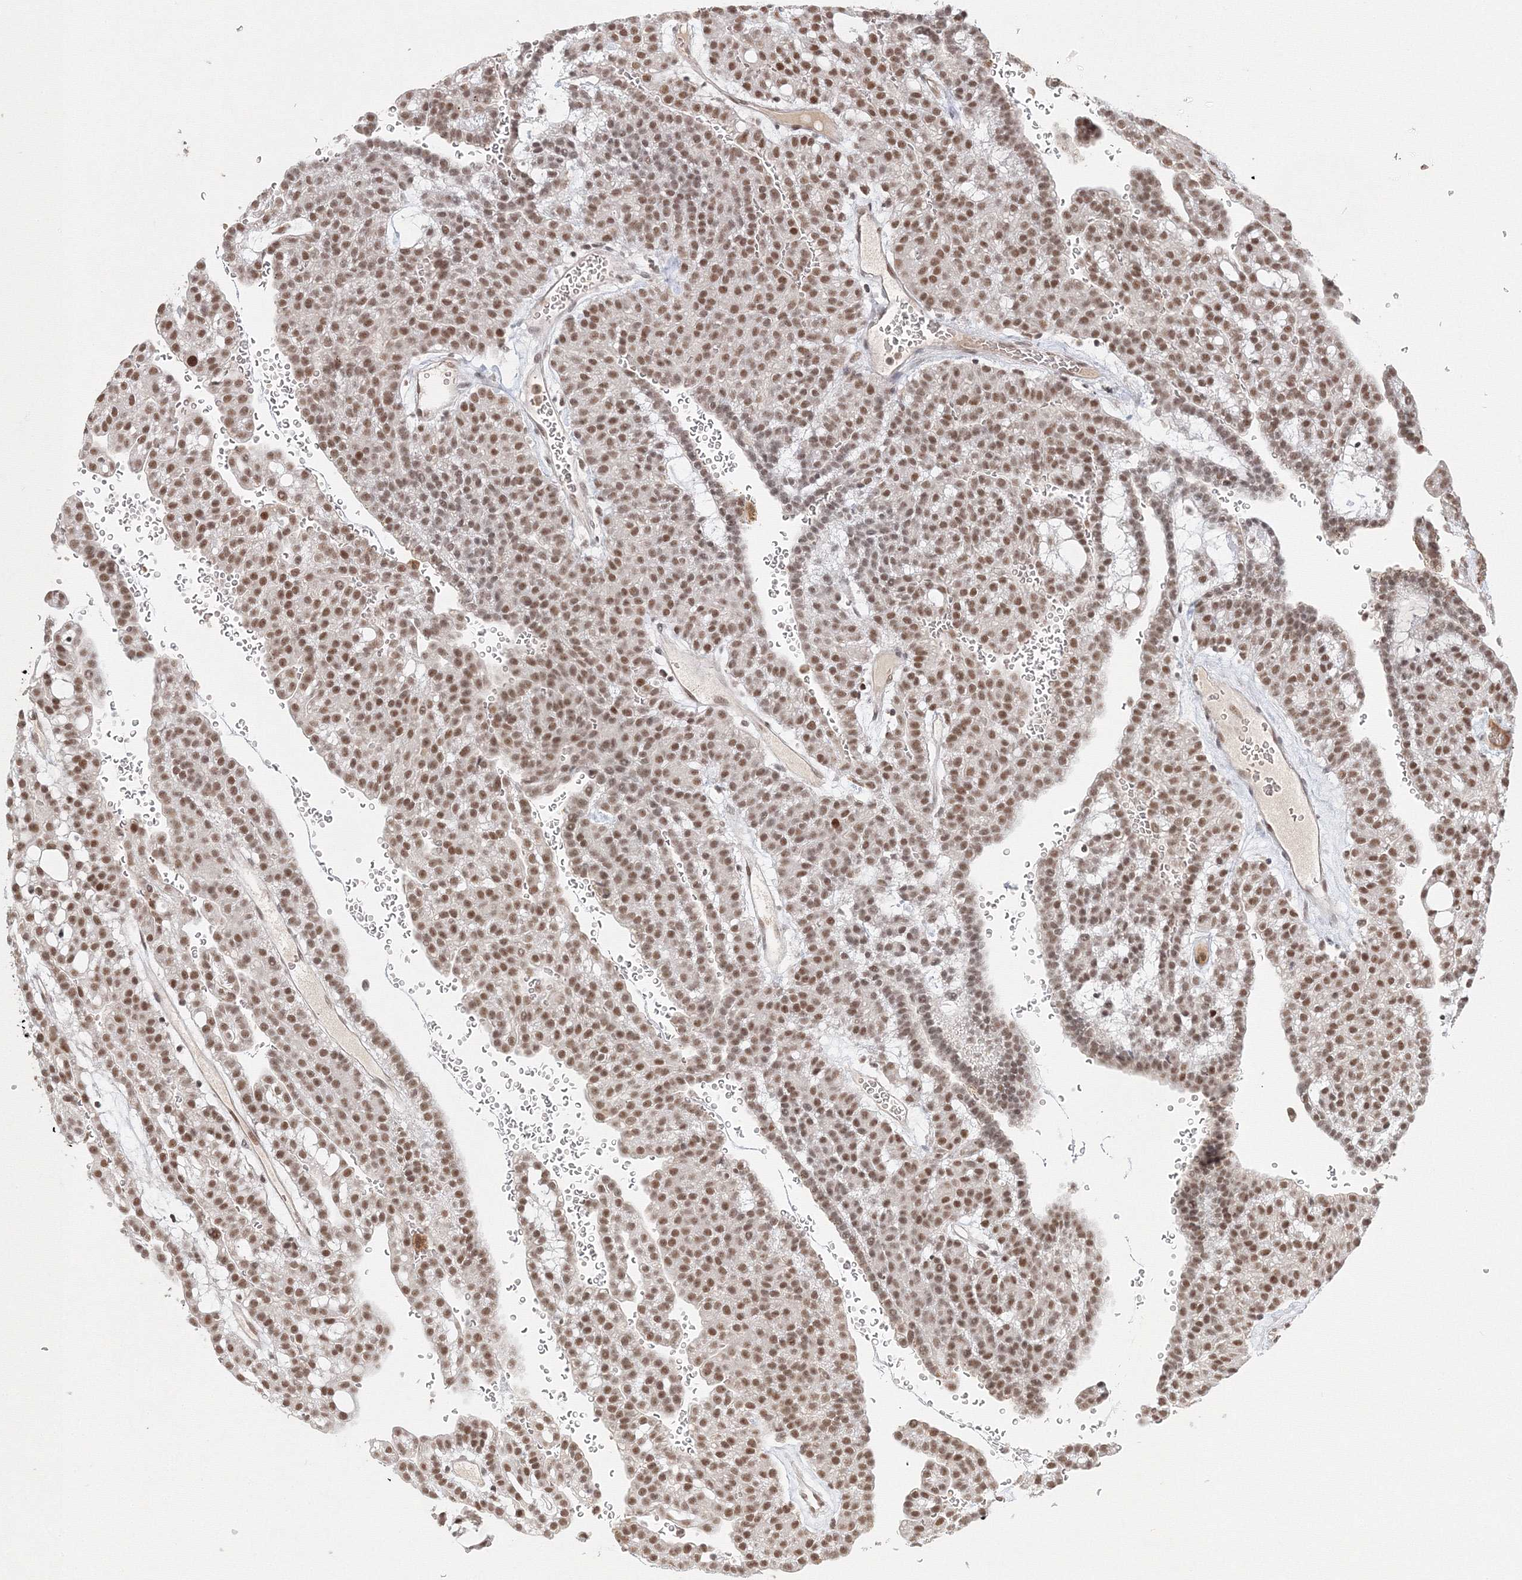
{"staining": {"intensity": "moderate", "quantity": ">75%", "location": "nuclear"}, "tissue": "renal cancer", "cell_type": "Tumor cells", "image_type": "cancer", "snomed": [{"axis": "morphology", "description": "Adenocarcinoma, NOS"}, {"axis": "topography", "description": "Kidney"}], "caption": "IHC staining of renal cancer (adenocarcinoma), which reveals medium levels of moderate nuclear positivity in about >75% of tumor cells indicating moderate nuclear protein positivity. The staining was performed using DAB (brown) for protein detection and nuclei were counterstained in hematoxylin (blue).", "gene": "IWS1", "patient": {"sex": "male", "age": 63}}